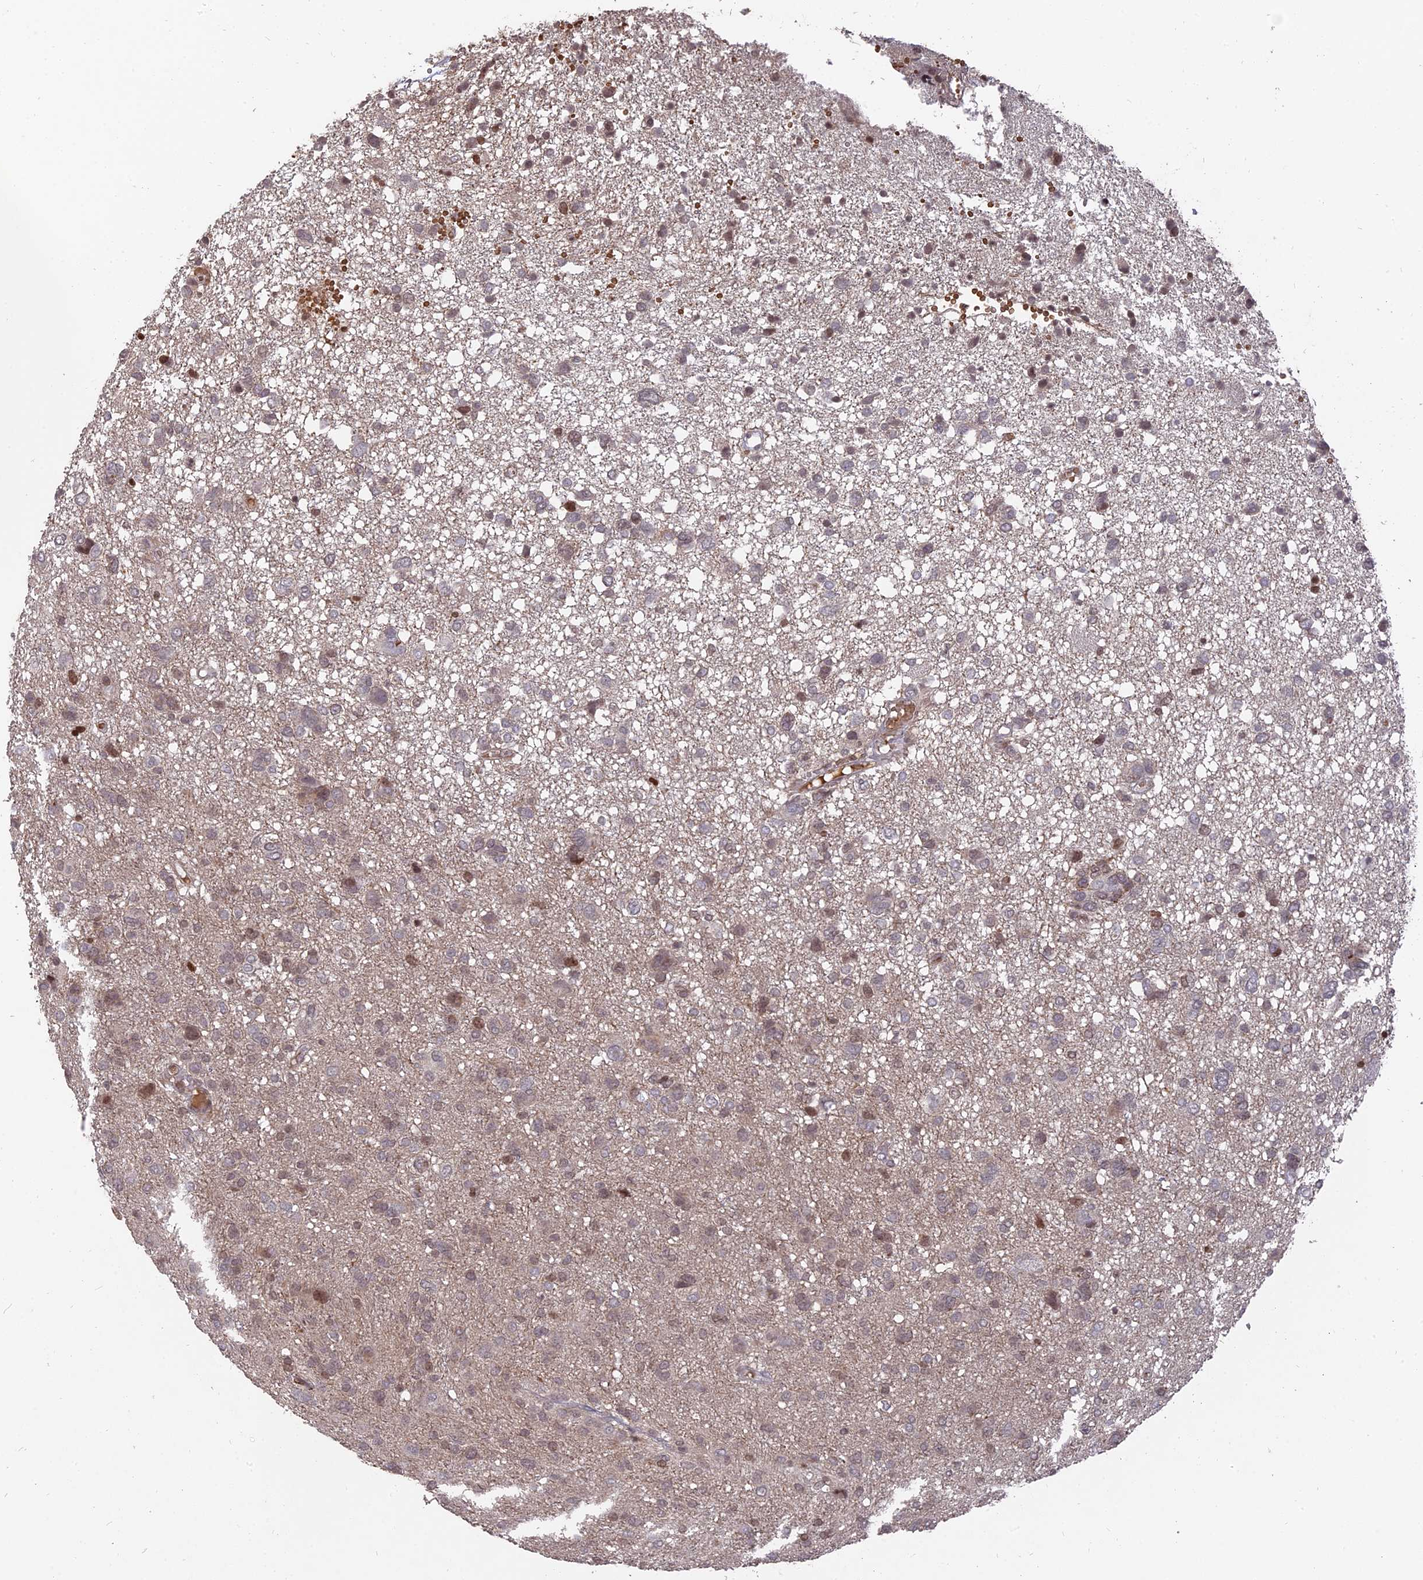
{"staining": {"intensity": "weak", "quantity": "25%-75%", "location": "nuclear"}, "tissue": "glioma", "cell_type": "Tumor cells", "image_type": "cancer", "snomed": [{"axis": "morphology", "description": "Glioma, malignant, High grade"}, {"axis": "topography", "description": "Brain"}], "caption": "Immunohistochemistry (IHC) (DAB (3,3'-diaminobenzidine)) staining of glioma demonstrates weak nuclear protein positivity in about 25%-75% of tumor cells.", "gene": "NR1H3", "patient": {"sex": "female", "age": 59}}